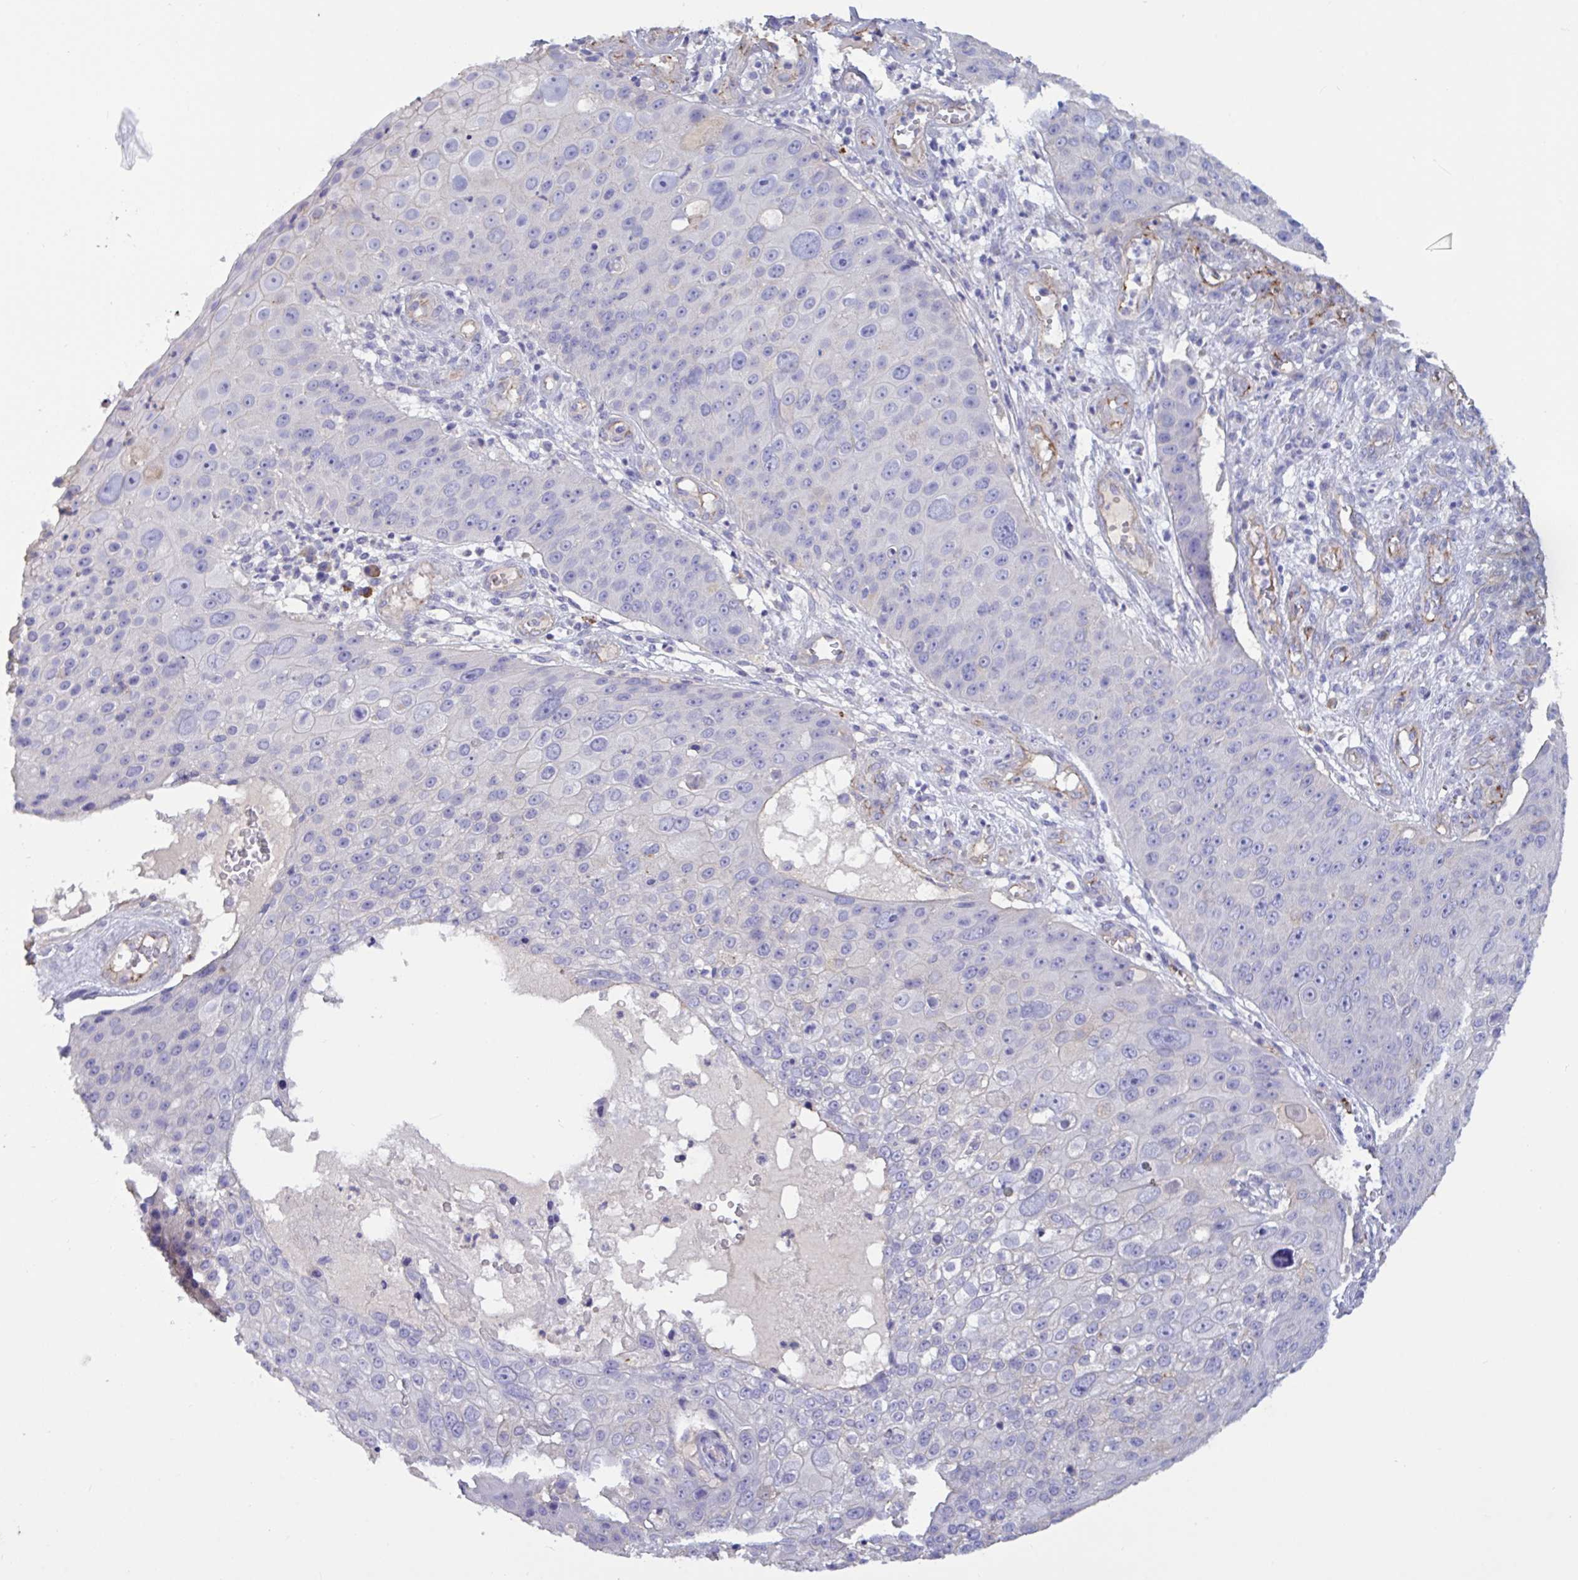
{"staining": {"intensity": "negative", "quantity": "none", "location": "none"}, "tissue": "skin cancer", "cell_type": "Tumor cells", "image_type": "cancer", "snomed": [{"axis": "morphology", "description": "Squamous cell carcinoma, NOS"}, {"axis": "topography", "description": "Skin"}], "caption": "The image shows no significant positivity in tumor cells of skin cancer (squamous cell carcinoma).", "gene": "SLC66A1", "patient": {"sex": "male", "age": 71}}